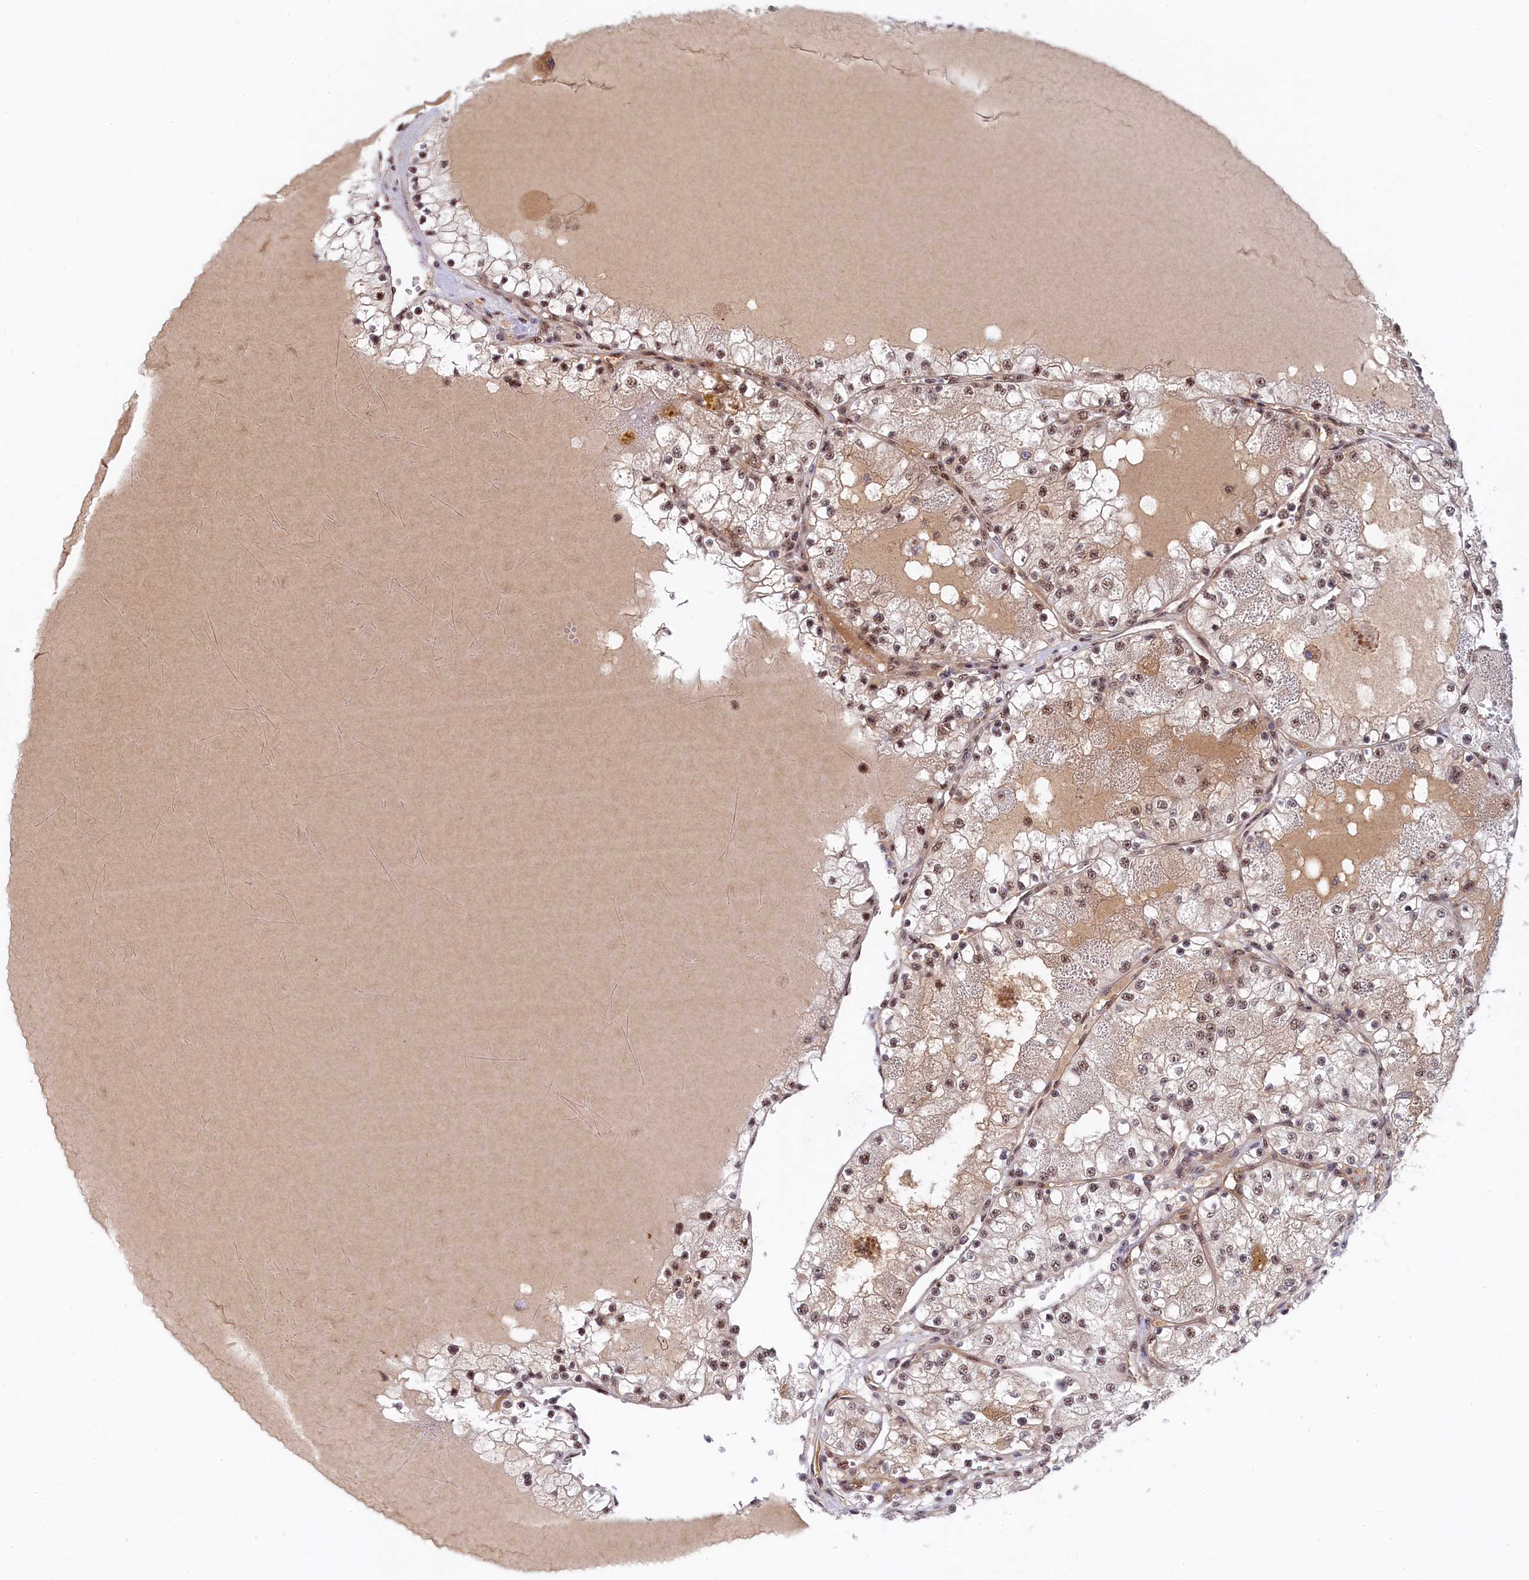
{"staining": {"intensity": "moderate", "quantity": ">75%", "location": "nuclear"}, "tissue": "renal cancer", "cell_type": "Tumor cells", "image_type": "cancer", "snomed": [{"axis": "morphology", "description": "Normal tissue, NOS"}, {"axis": "morphology", "description": "Adenocarcinoma, NOS"}, {"axis": "topography", "description": "Kidney"}], "caption": "Renal adenocarcinoma stained with IHC displays moderate nuclear positivity in approximately >75% of tumor cells.", "gene": "TAB1", "patient": {"sex": "male", "age": 68}}